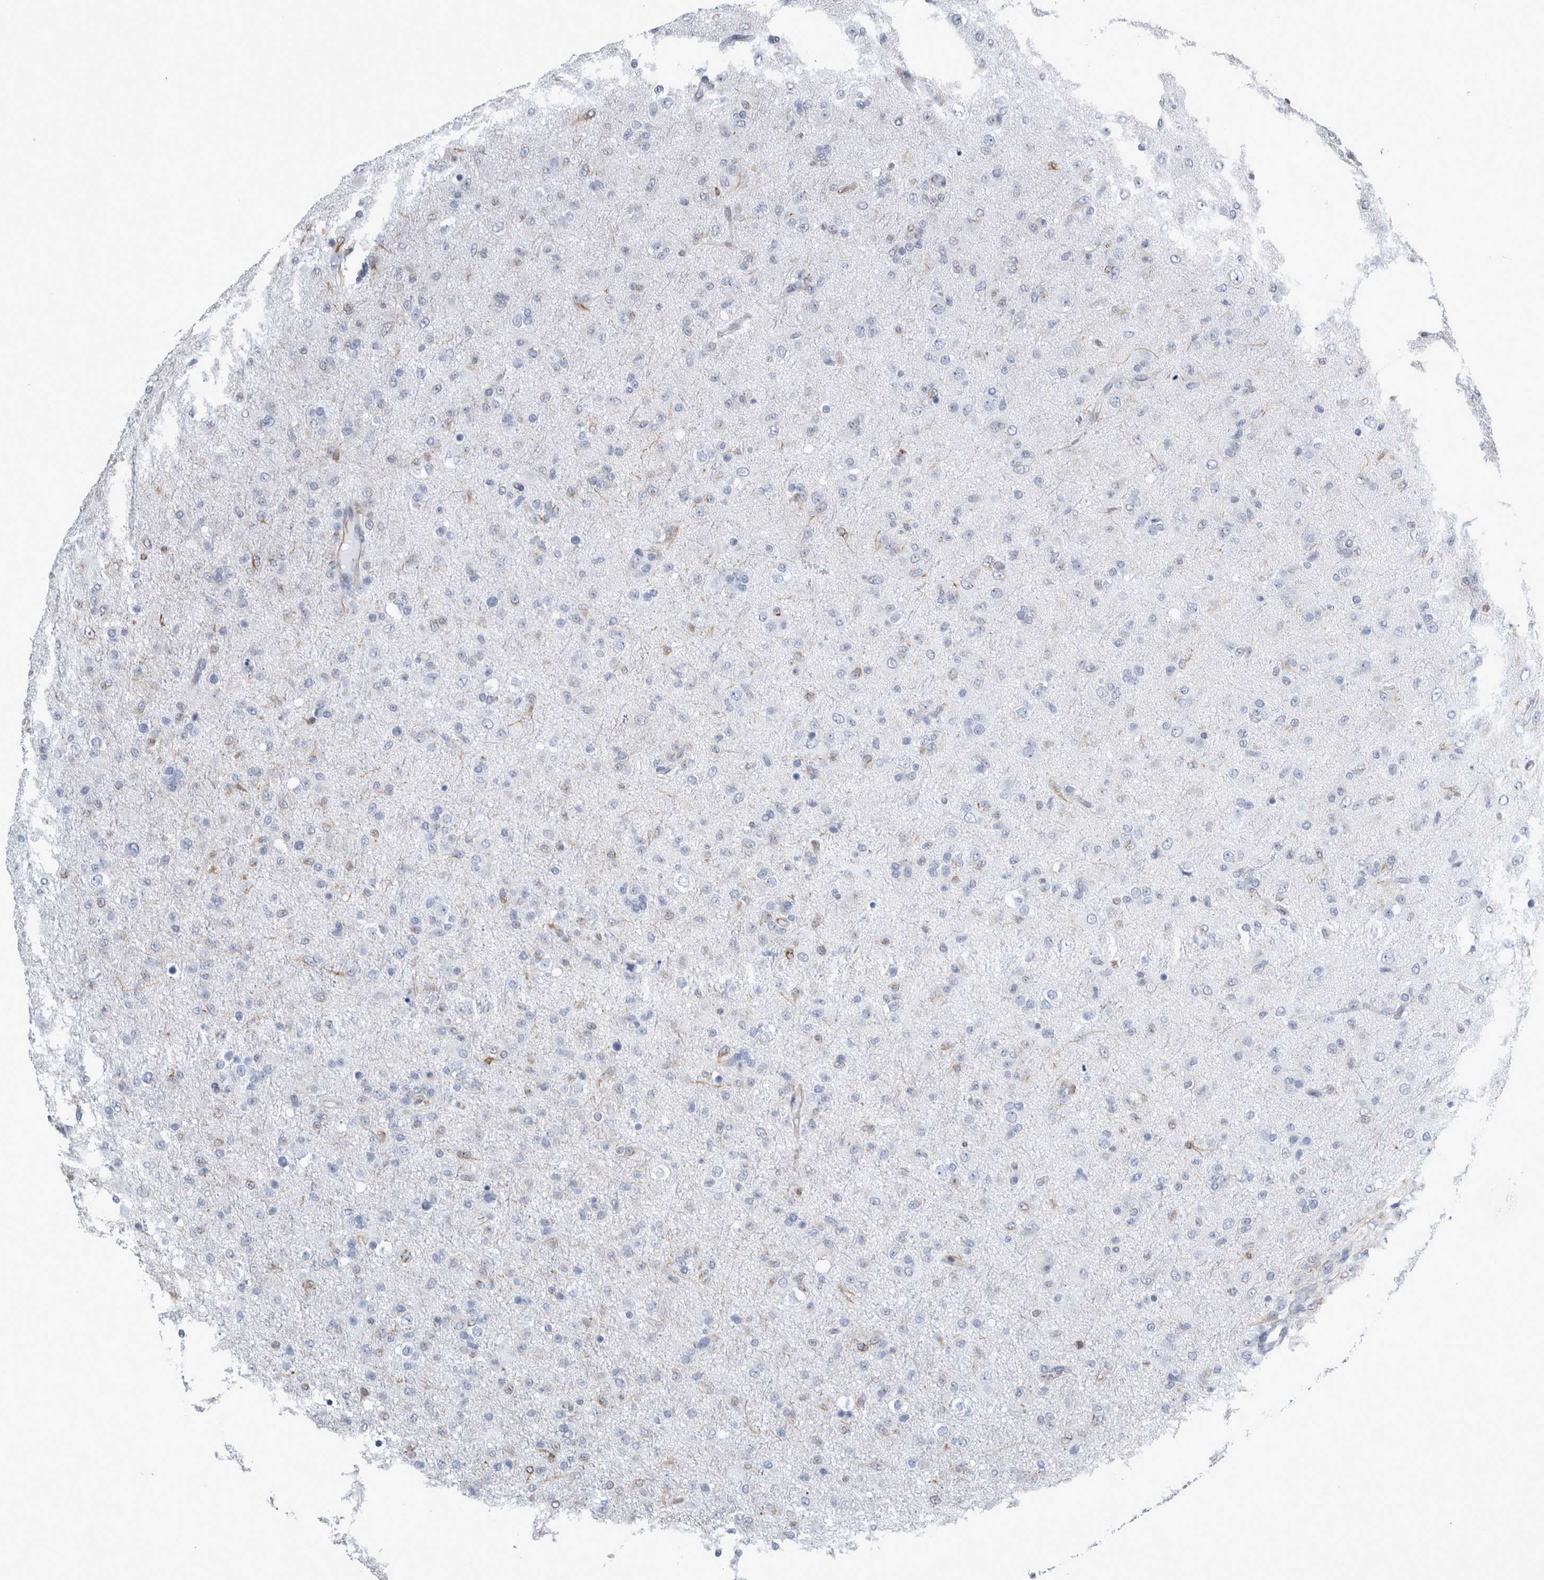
{"staining": {"intensity": "negative", "quantity": "none", "location": "none"}, "tissue": "glioma", "cell_type": "Tumor cells", "image_type": "cancer", "snomed": [{"axis": "morphology", "description": "Glioma, malignant, Low grade"}, {"axis": "topography", "description": "Brain"}], "caption": "Tumor cells are negative for brown protein staining in malignant glioma (low-grade).", "gene": "VWDE", "patient": {"sex": "male", "age": 65}}